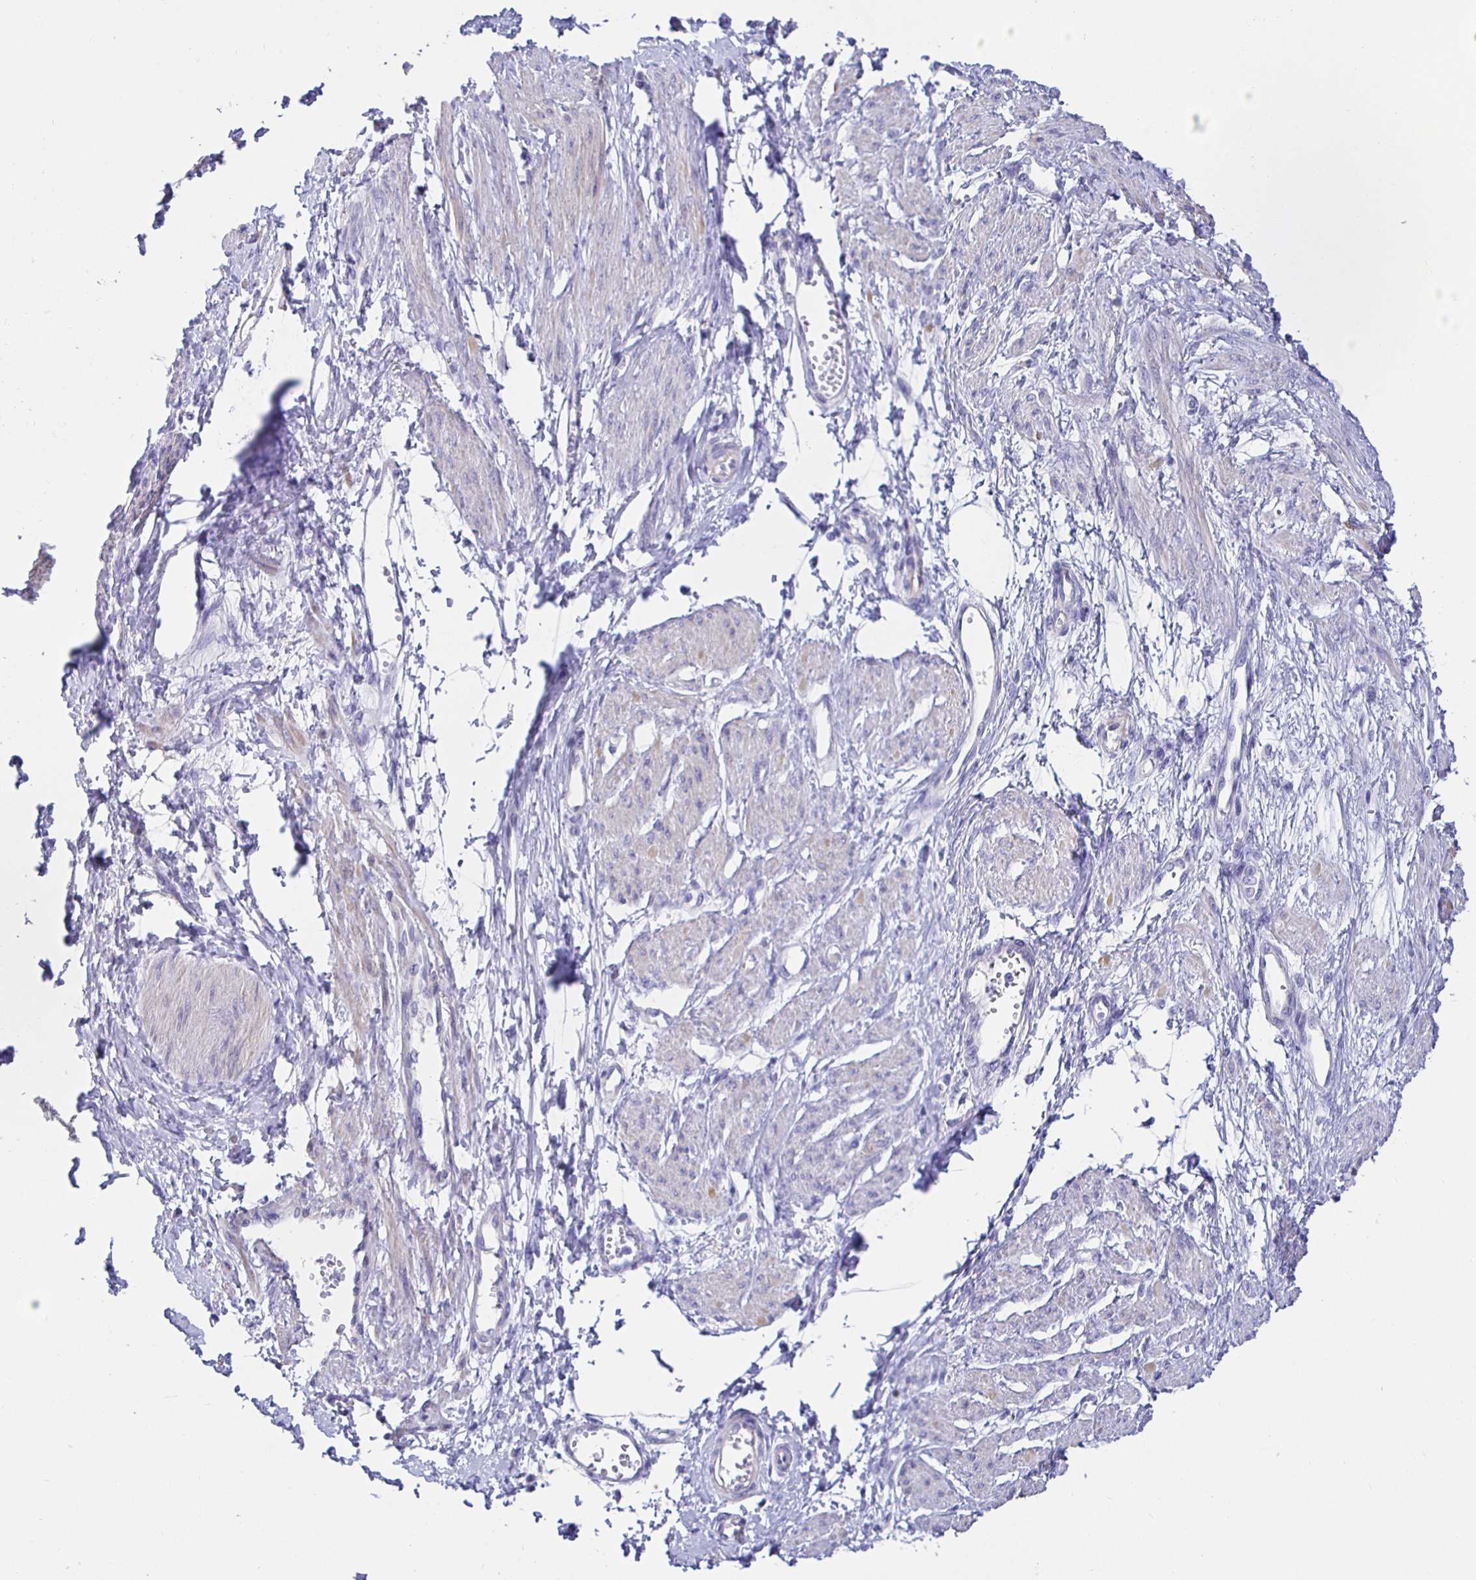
{"staining": {"intensity": "negative", "quantity": "none", "location": "none"}, "tissue": "smooth muscle", "cell_type": "Smooth muscle cells", "image_type": "normal", "snomed": [{"axis": "morphology", "description": "Normal tissue, NOS"}, {"axis": "topography", "description": "Smooth muscle"}, {"axis": "topography", "description": "Uterus"}], "caption": "An image of smooth muscle stained for a protein displays no brown staining in smooth muscle cells.", "gene": "HSPA4L", "patient": {"sex": "female", "age": 39}}